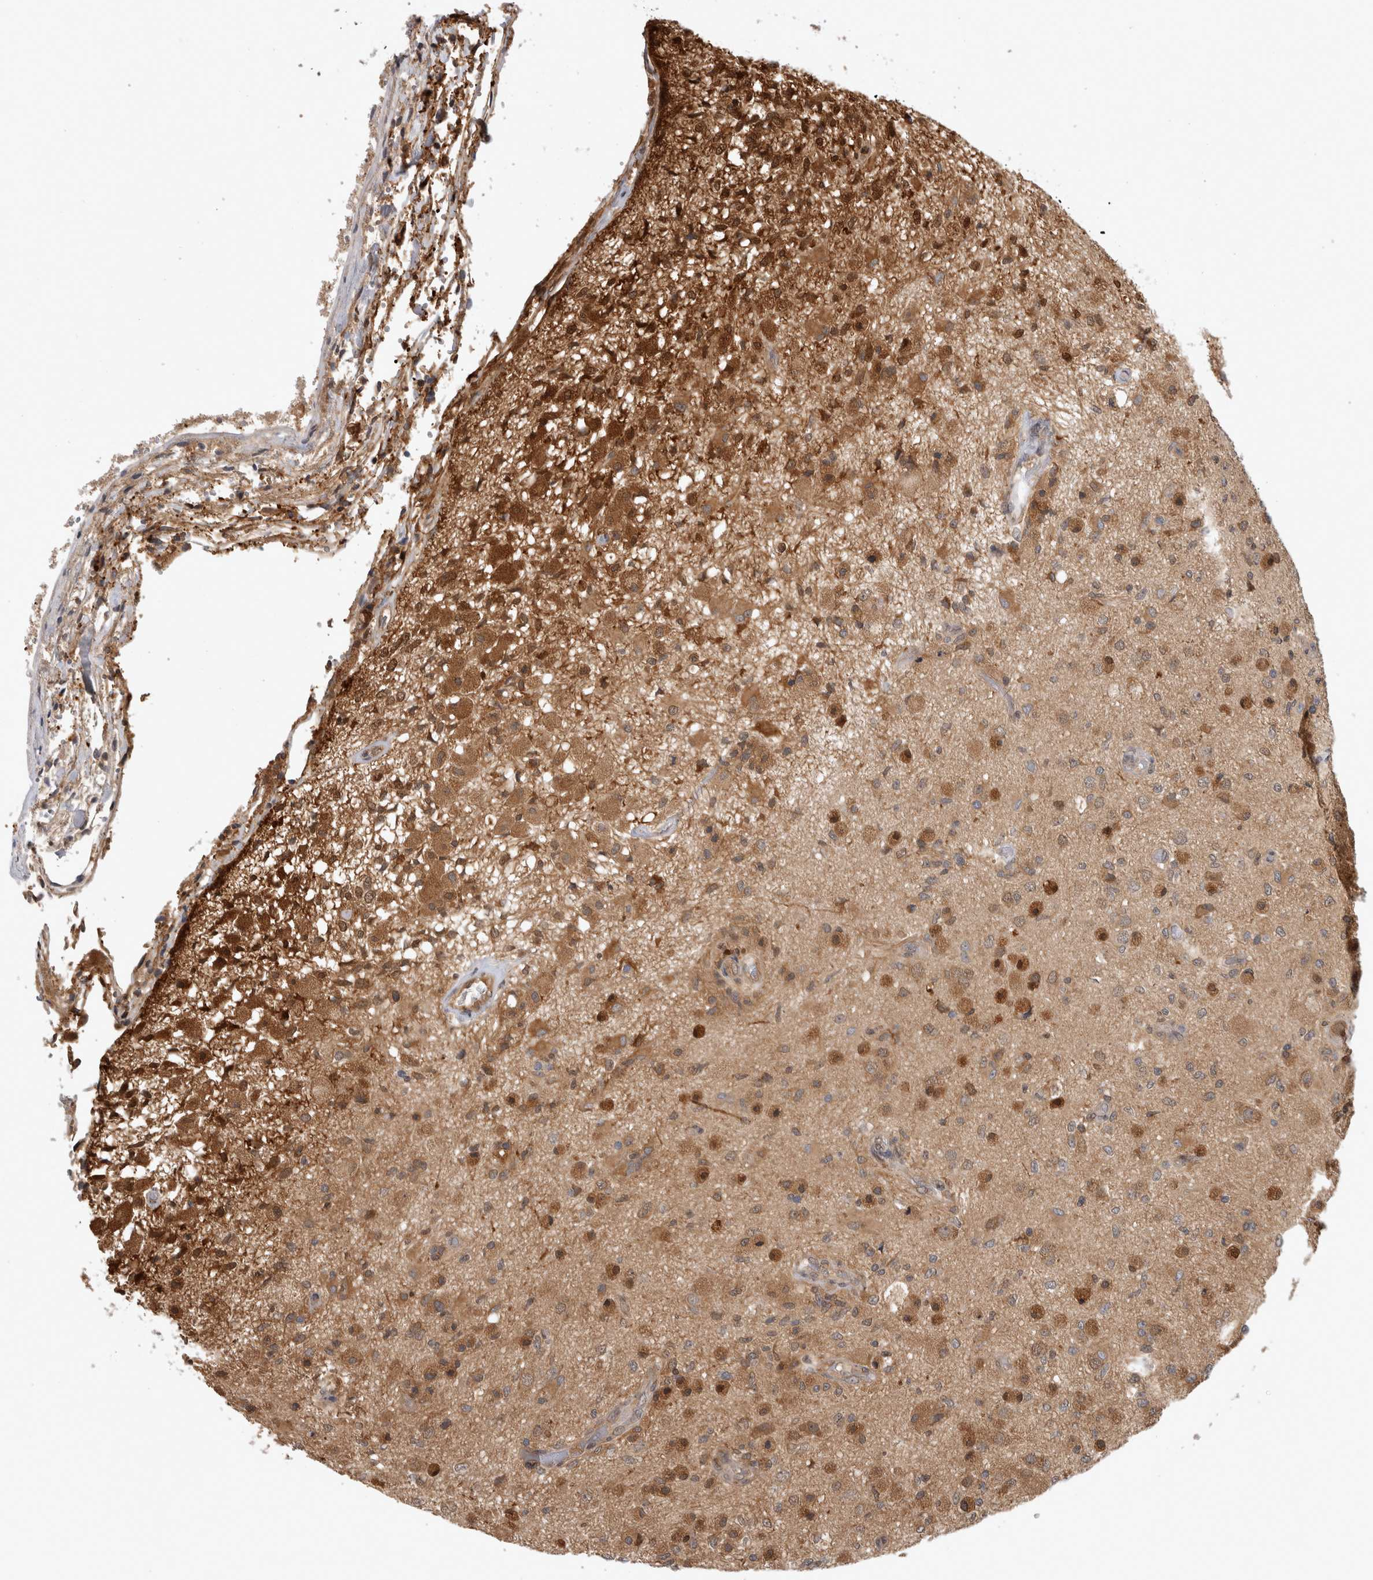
{"staining": {"intensity": "moderate", "quantity": ">75%", "location": "cytoplasmic/membranous"}, "tissue": "glioma", "cell_type": "Tumor cells", "image_type": "cancer", "snomed": [{"axis": "morphology", "description": "Normal tissue, NOS"}, {"axis": "morphology", "description": "Glioma, malignant, High grade"}, {"axis": "topography", "description": "Cerebral cortex"}], "caption": "A photomicrograph showing moderate cytoplasmic/membranous expression in about >75% of tumor cells in glioma, as visualized by brown immunohistochemical staining.", "gene": "ASTN2", "patient": {"sex": "male", "age": 77}}